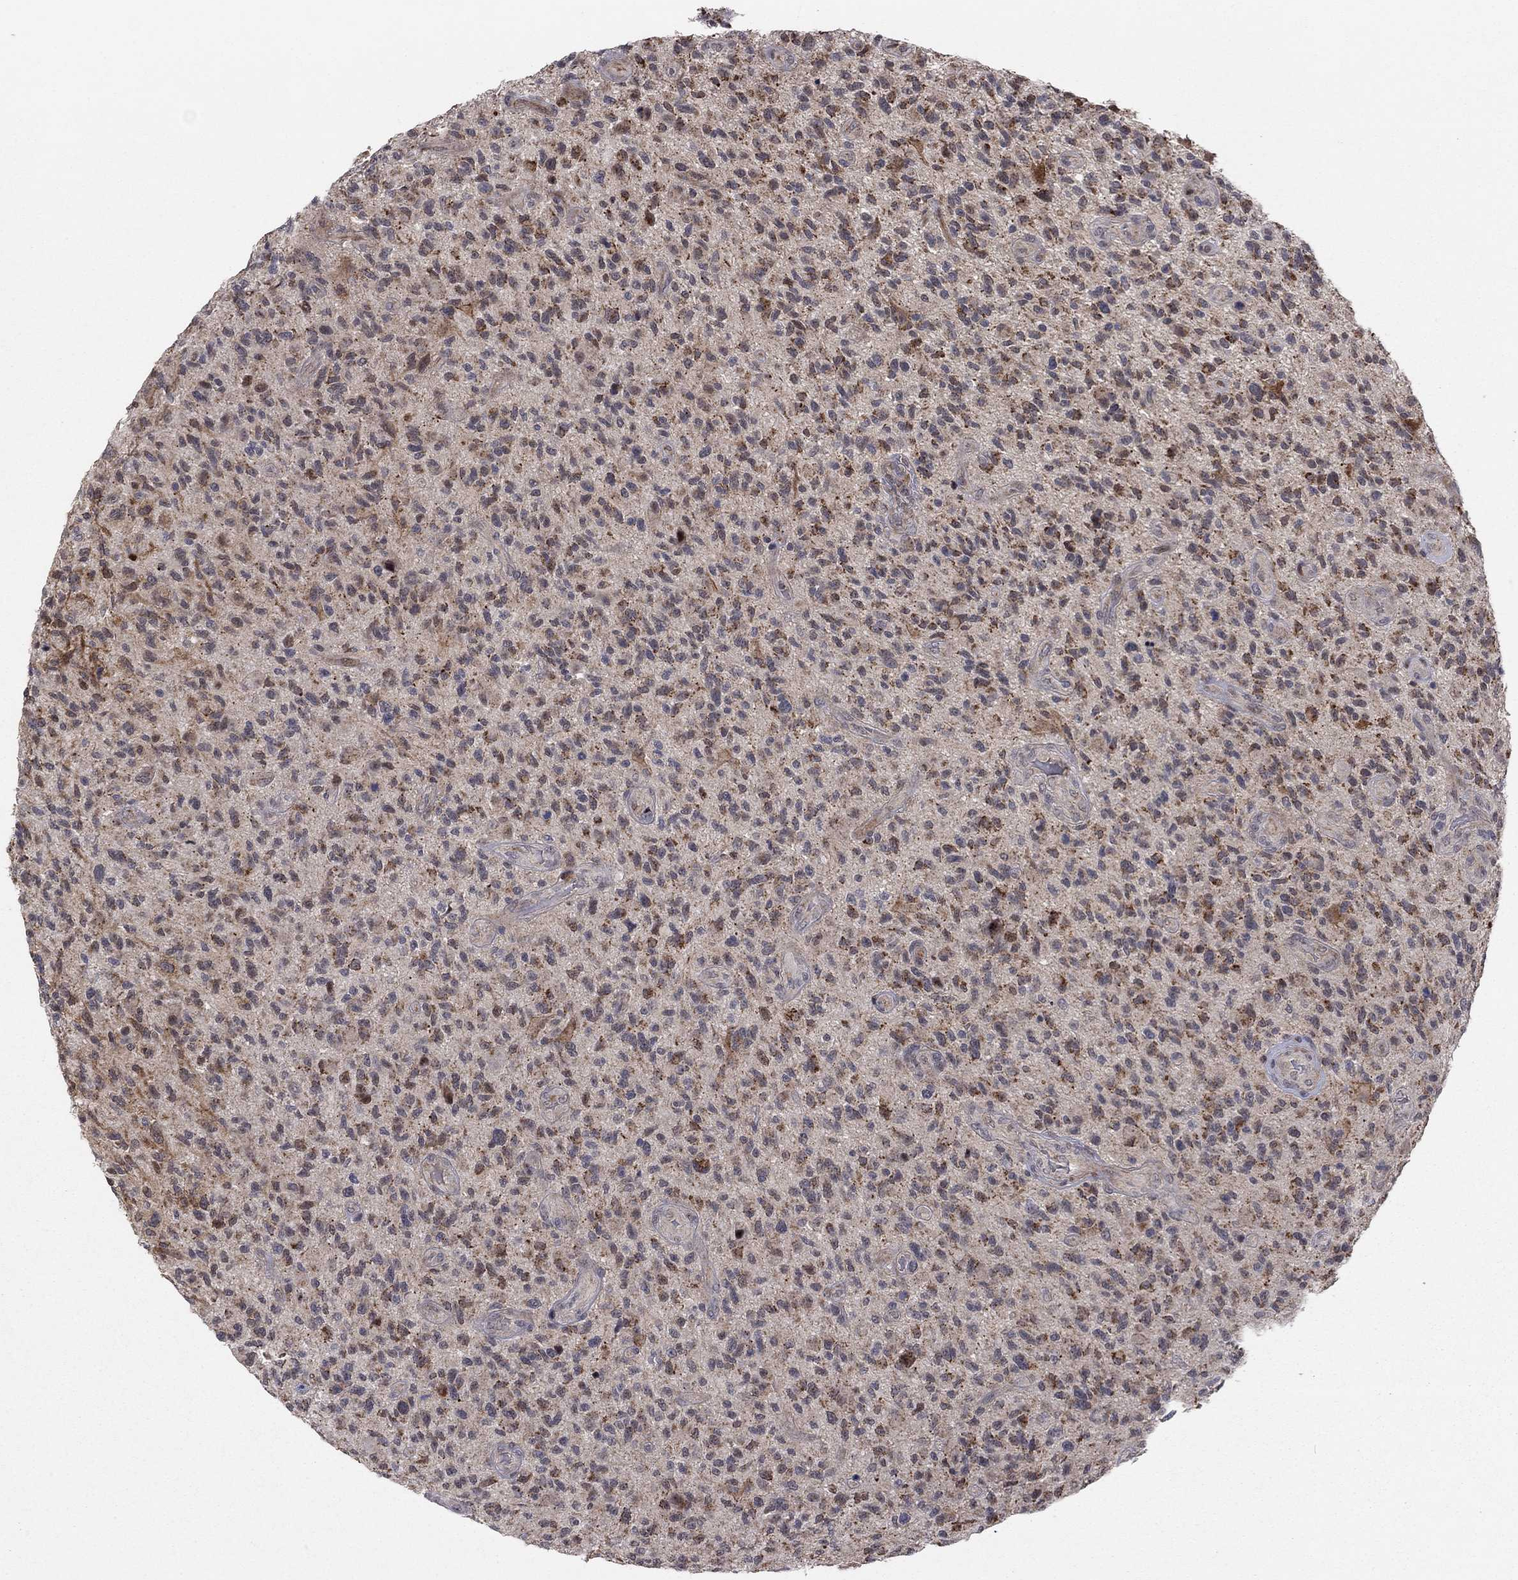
{"staining": {"intensity": "moderate", "quantity": ">75%", "location": "cytoplasmic/membranous"}, "tissue": "glioma", "cell_type": "Tumor cells", "image_type": "cancer", "snomed": [{"axis": "morphology", "description": "Glioma, malignant, High grade"}, {"axis": "topography", "description": "Brain"}], "caption": "Protein analysis of malignant glioma (high-grade) tissue demonstrates moderate cytoplasmic/membranous positivity in approximately >75% of tumor cells.", "gene": "ZNF395", "patient": {"sex": "male", "age": 47}}